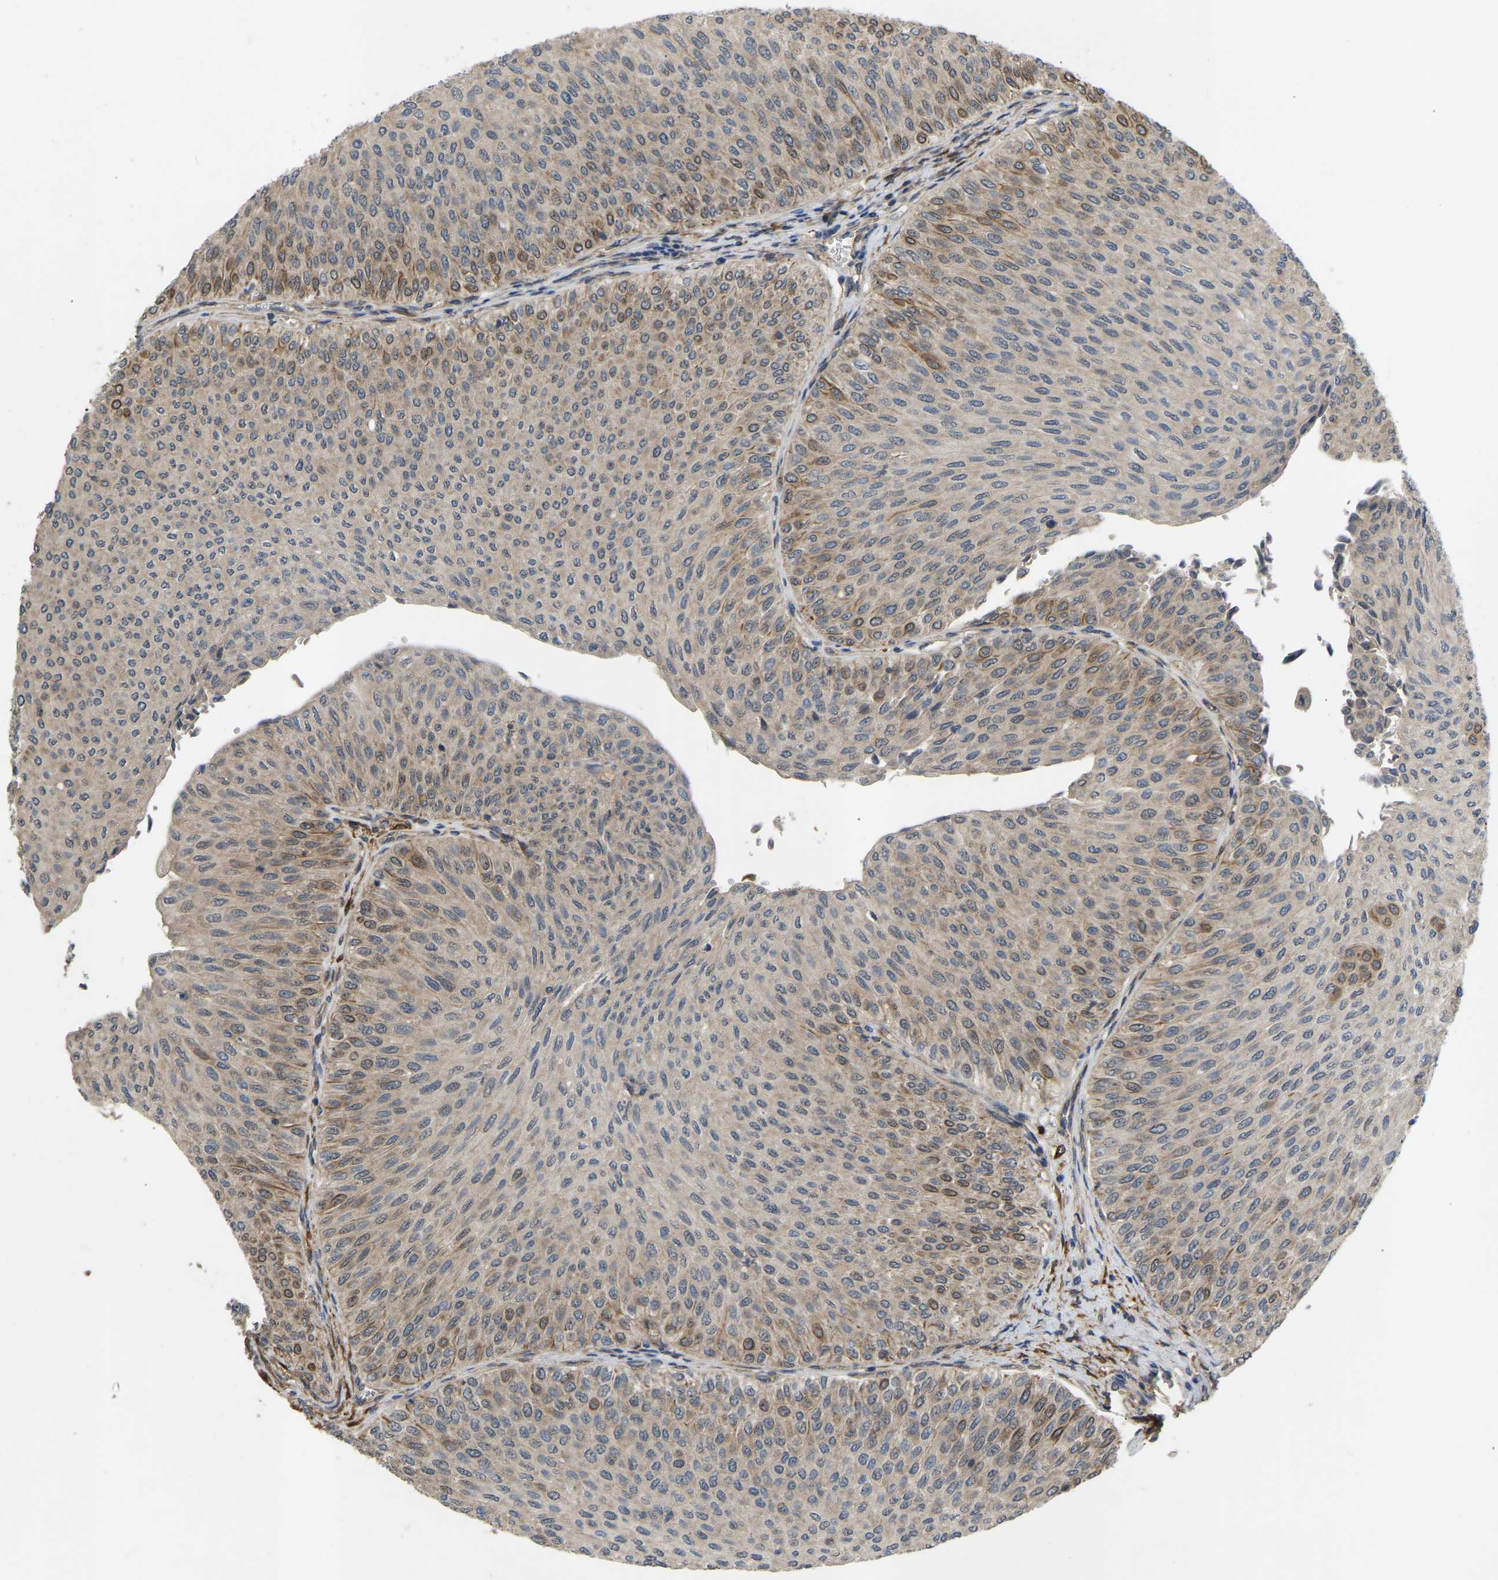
{"staining": {"intensity": "moderate", "quantity": "<25%", "location": "cytoplasmic/membranous"}, "tissue": "urothelial cancer", "cell_type": "Tumor cells", "image_type": "cancer", "snomed": [{"axis": "morphology", "description": "Urothelial carcinoma, Low grade"}, {"axis": "topography", "description": "Urinary bladder"}], "caption": "Immunohistochemistry (IHC) of low-grade urothelial carcinoma exhibits low levels of moderate cytoplasmic/membranous positivity in approximately <25% of tumor cells. The protein of interest is stained brown, and the nuclei are stained in blue (DAB (3,3'-diaminobenzidine) IHC with brightfield microscopy, high magnification).", "gene": "LIMK2", "patient": {"sex": "male", "age": 78}}